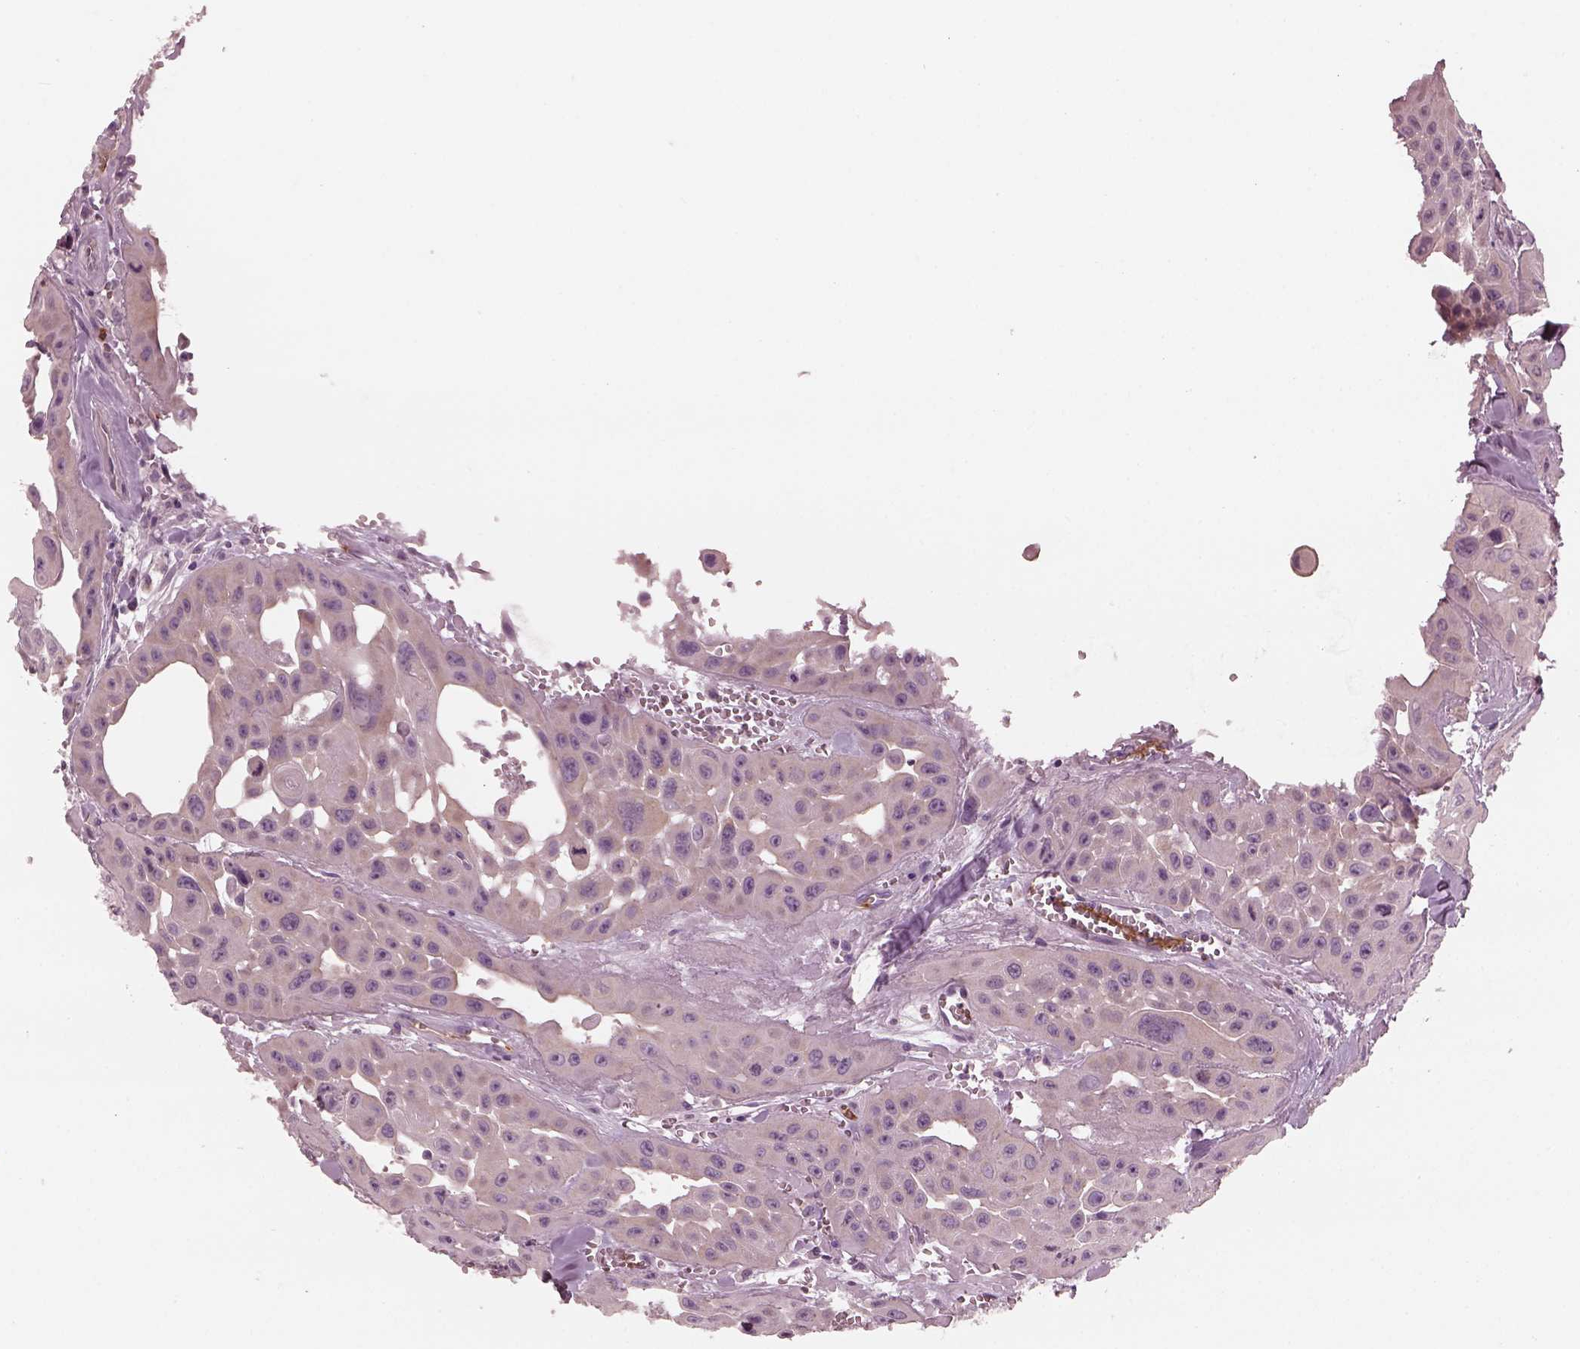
{"staining": {"intensity": "negative", "quantity": "none", "location": "none"}, "tissue": "head and neck cancer", "cell_type": "Tumor cells", "image_type": "cancer", "snomed": [{"axis": "morphology", "description": "Adenocarcinoma, NOS"}, {"axis": "topography", "description": "Head-Neck"}], "caption": "The immunohistochemistry (IHC) histopathology image has no significant positivity in tumor cells of head and neck cancer tissue.", "gene": "EIF4E1B", "patient": {"sex": "male", "age": 73}}